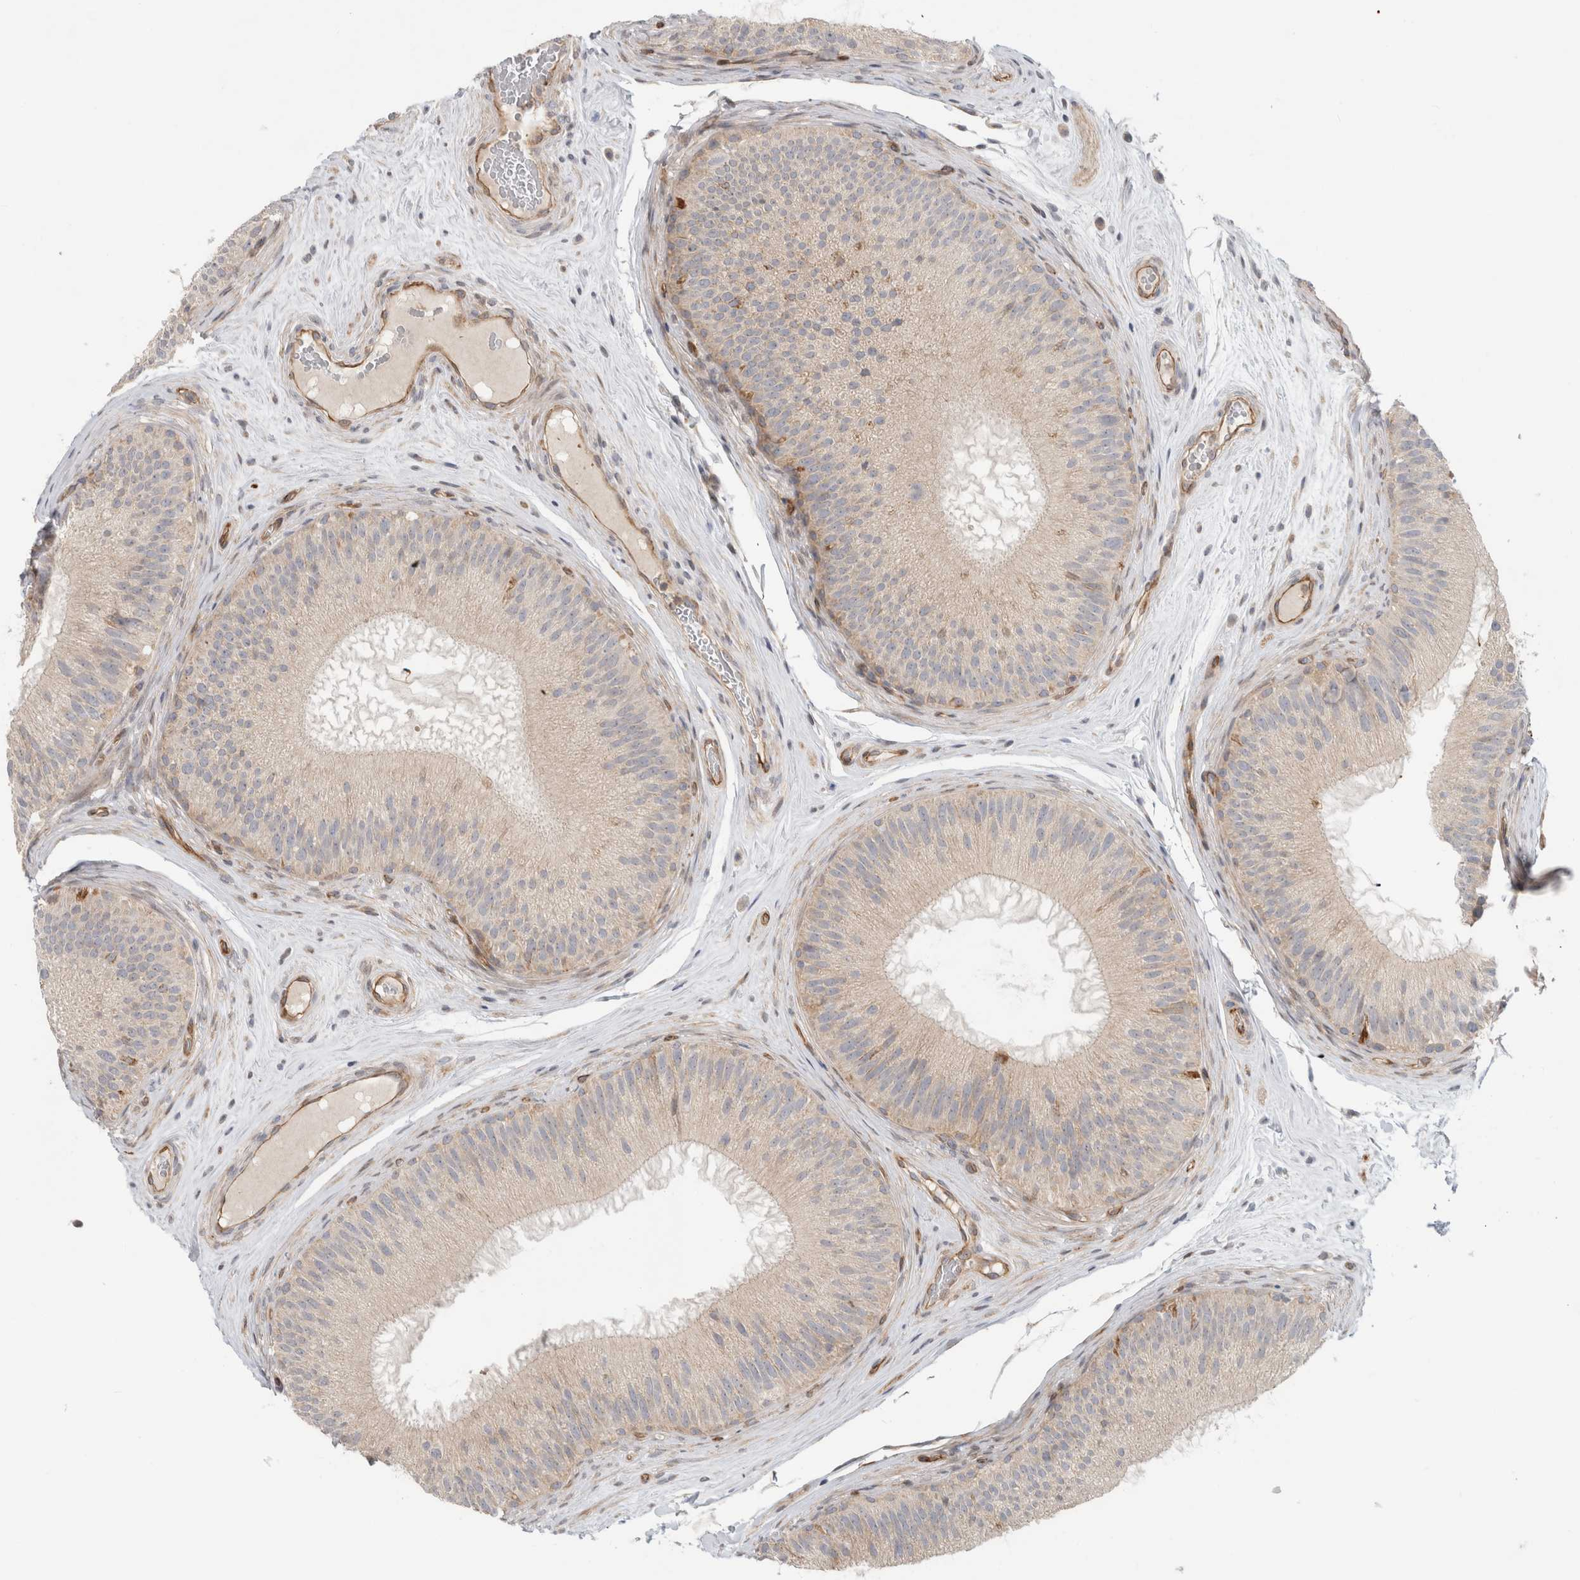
{"staining": {"intensity": "moderate", "quantity": "<25%", "location": "cytoplasmic/membranous"}, "tissue": "epididymis", "cell_type": "Glandular cells", "image_type": "normal", "snomed": [{"axis": "morphology", "description": "Normal tissue, NOS"}, {"axis": "topography", "description": "Epididymis"}], "caption": "The histopathology image displays immunohistochemical staining of benign epididymis. There is moderate cytoplasmic/membranous staining is identified in about <25% of glandular cells. (brown staining indicates protein expression, while blue staining denotes nuclei).", "gene": "KPNA5", "patient": {"sex": "male", "age": 45}}